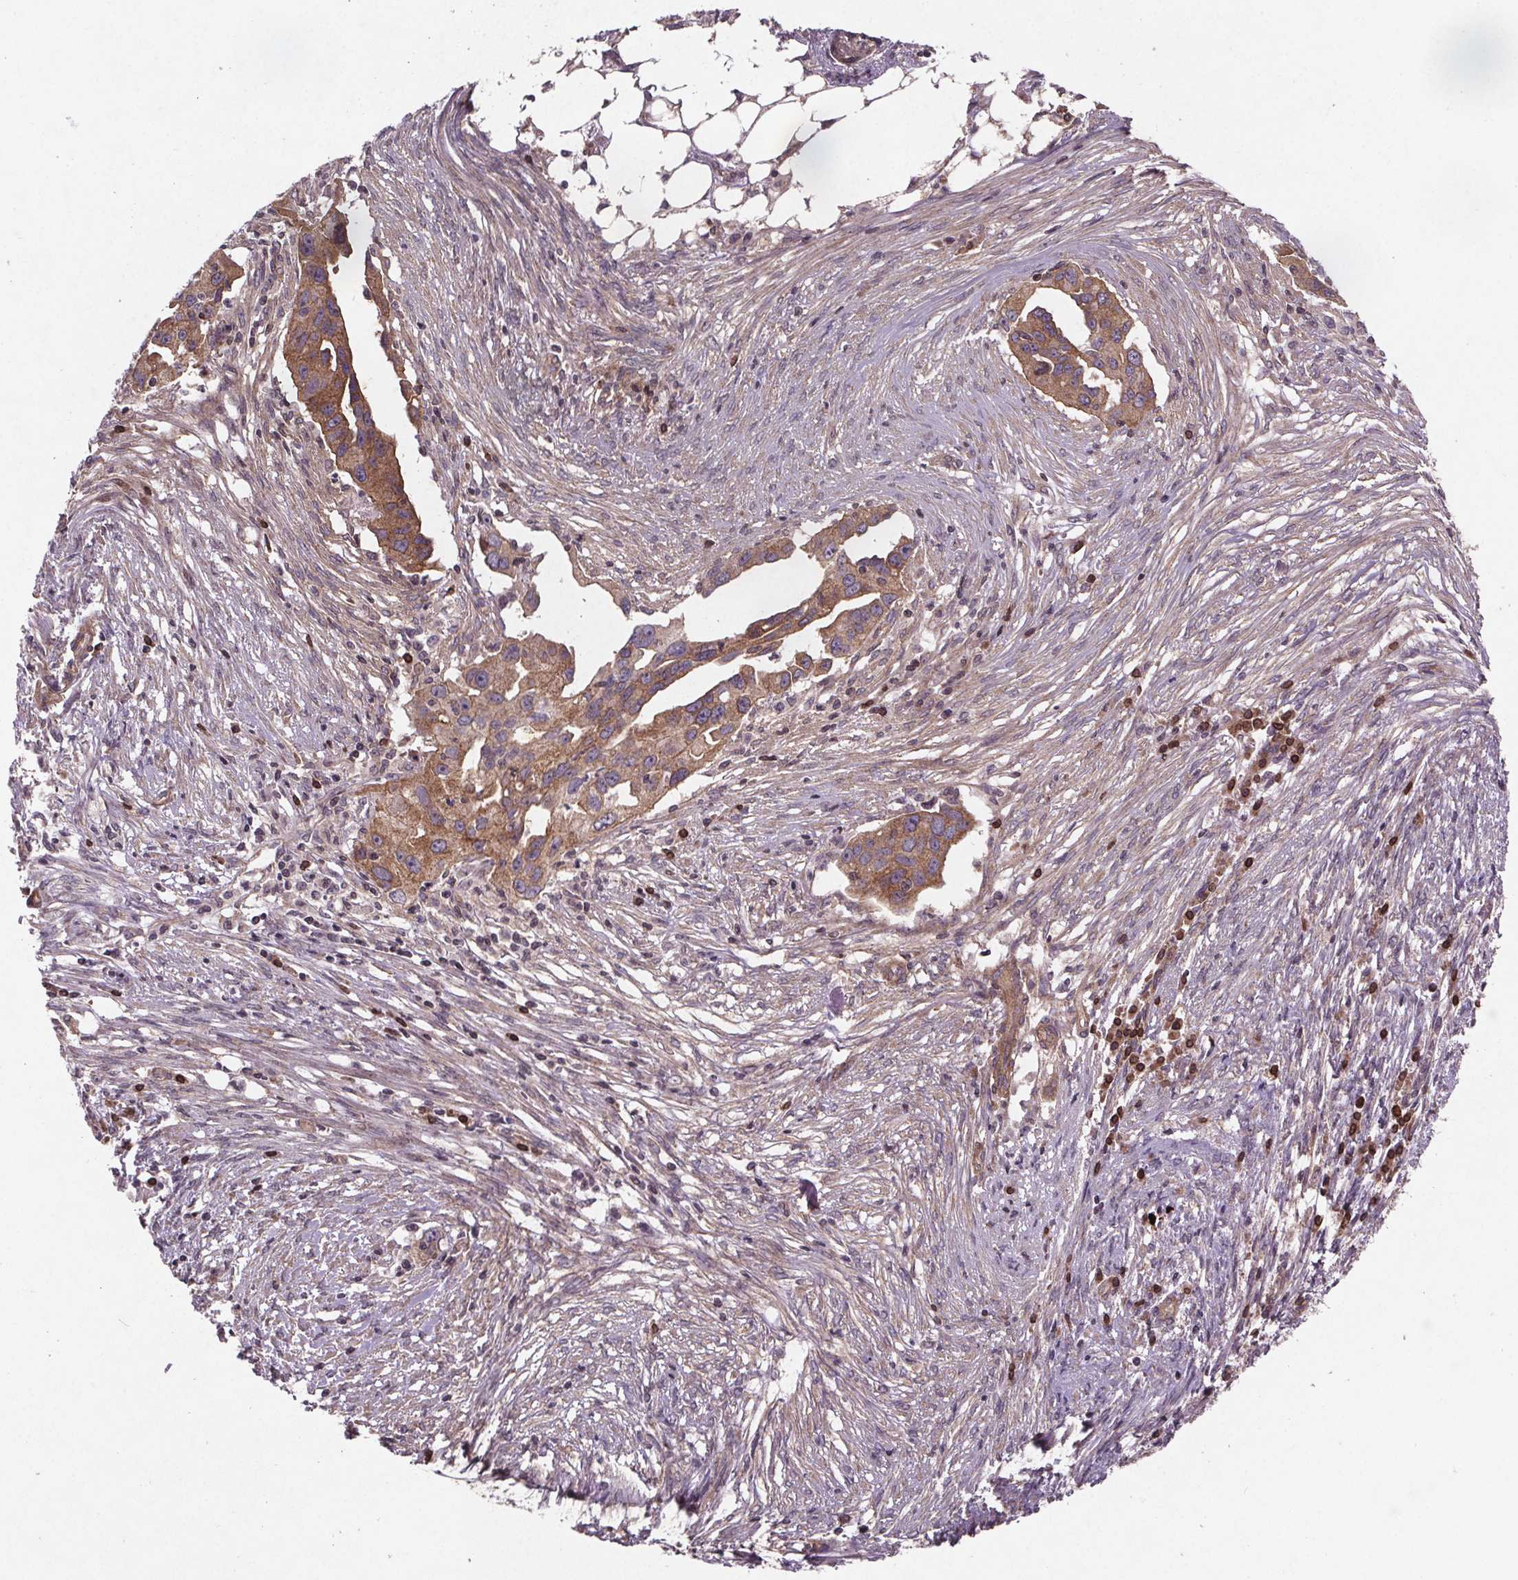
{"staining": {"intensity": "moderate", "quantity": ">75%", "location": "cytoplasmic/membranous"}, "tissue": "ovarian cancer", "cell_type": "Tumor cells", "image_type": "cancer", "snomed": [{"axis": "morphology", "description": "Carcinoma, endometroid"}, {"axis": "morphology", "description": "Cystadenocarcinoma, serous, NOS"}, {"axis": "topography", "description": "Ovary"}], "caption": "Ovarian endometroid carcinoma stained with a protein marker displays moderate staining in tumor cells.", "gene": "STRN3", "patient": {"sex": "female", "age": 45}}